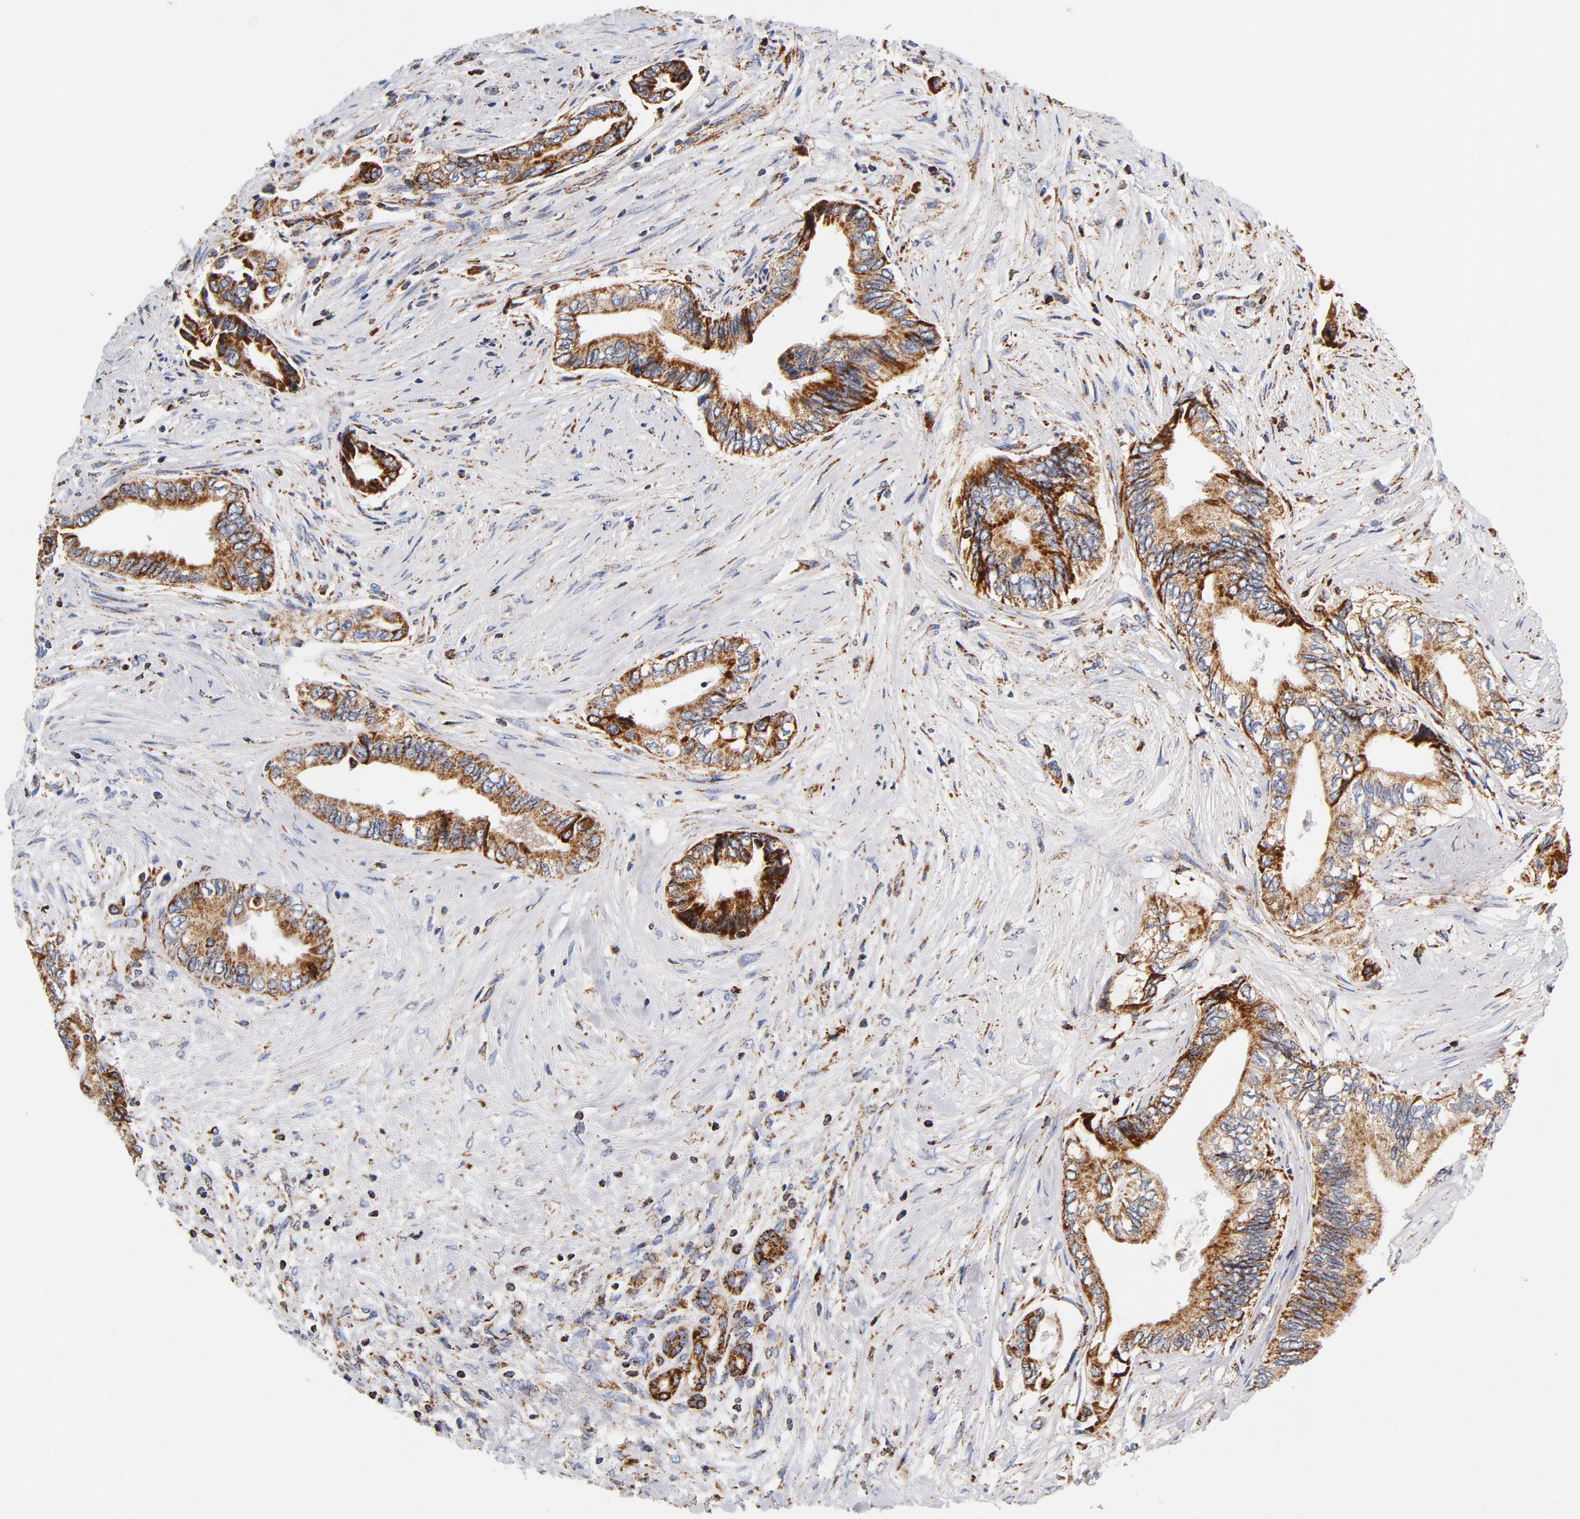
{"staining": {"intensity": "strong", "quantity": ">75%", "location": "cytoplasmic/membranous"}, "tissue": "pancreatic cancer", "cell_type": "Tumor cells", "image_type": "cancer", "snomed": [{"axis": "morphology", "description": "Adenocarcinoma, NOS"}, {"axis": "topography", "description": "Pancreas"}], "caption": "Strong cytoplasmic/membranous expression for a protein is present in about >75% of tumor cells of pancreatic cancer (adenocarcinoma) using IHC.", "gene": "ECHS1", "patient": {"sex": "female", "age": 66}}